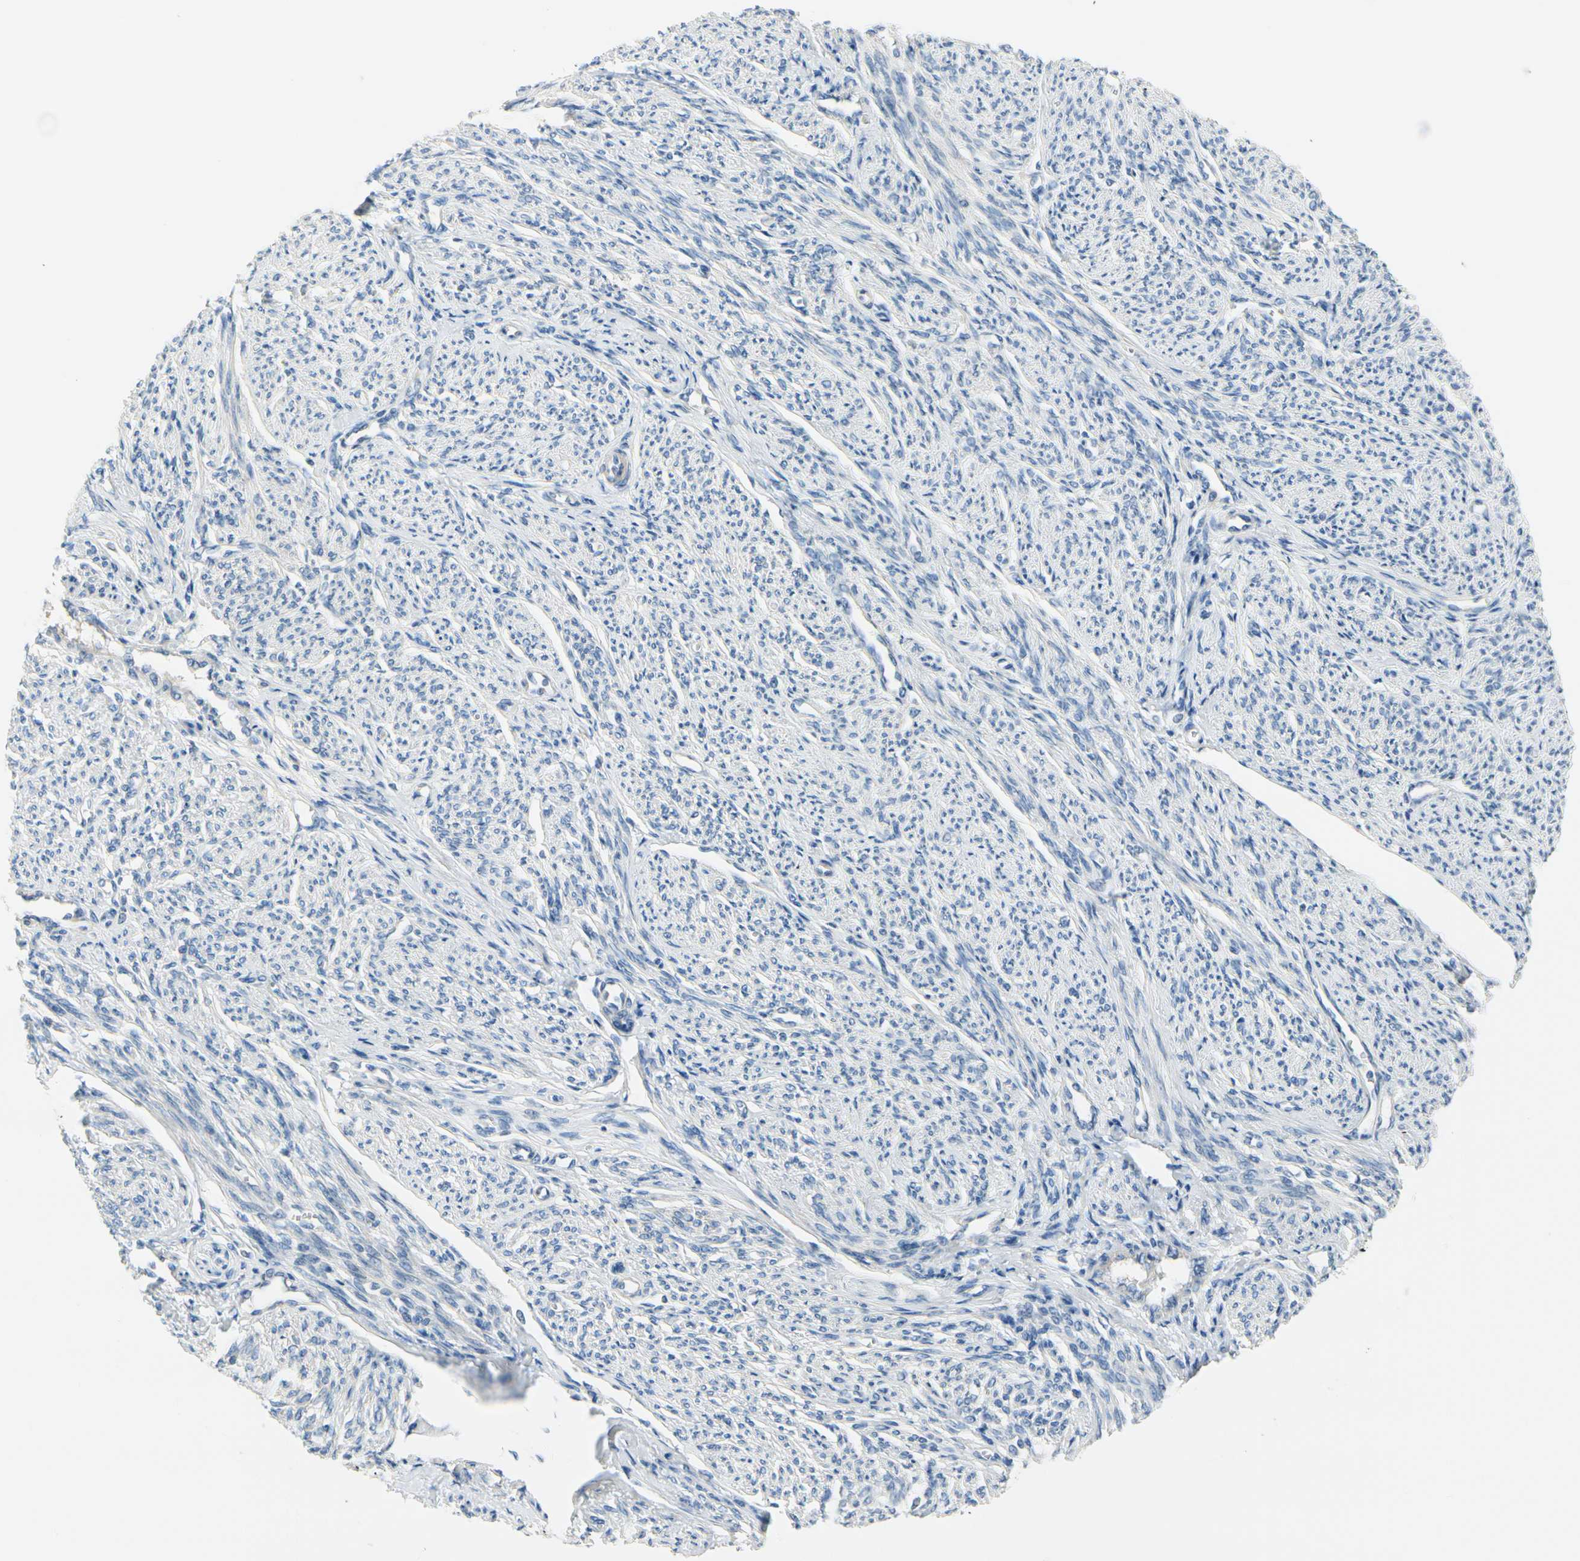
{"staining": {"intensity": "weak", "quantity": "<25%", "location": "cytoplasmic/membranous"}, "tissue": "smooth muscle", "cell_type": "Smooth muscle cells", "image_type": "normal", "snomed": [{"axis": "morphology", "description": "Normal tissue, NOS"}, {"axis": "topography", "description": "Smooth muscle"}], "caption": "Smooth muscle cells show no significant protein staining in benign smooth muscle.", "gene": "FCER2", "patient": {"sex": "female", "age": 65}}